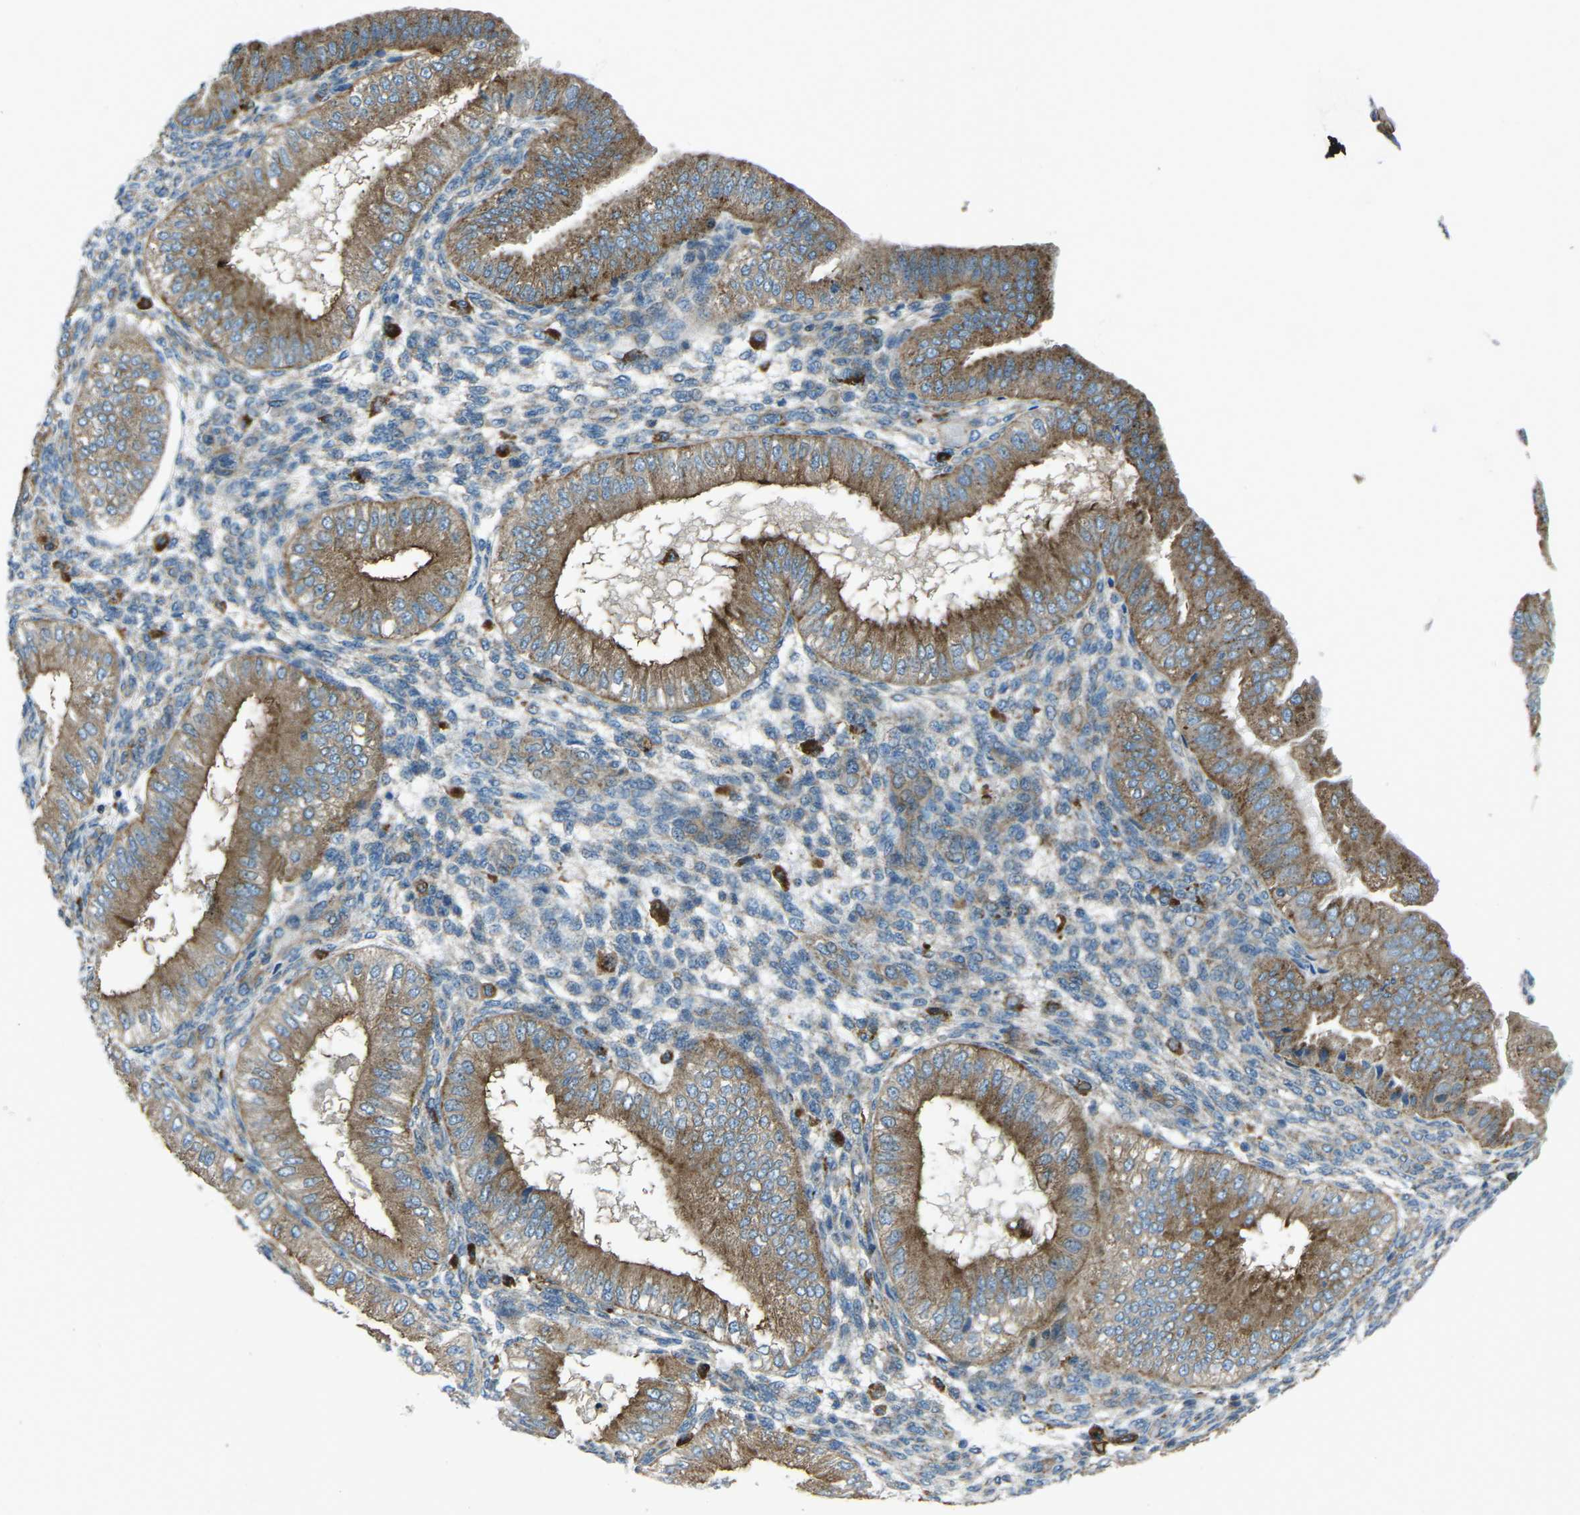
{"staining": {"intensity": "weak", "quantity": "25%-75%", "location": "cytoplasmic/membranous"}, "tissue": "endometrium", "cell_type": "Cells in endometrial stroma", "image_type": "normal", "snomed": [{"axis": "morphology", "description": "Normal tissue, NOS"}, {"axis": "topography", "description": "Endometrium"}], "caption": "High-magnification brightfield microscopy of normal endometrium stained with DAB (3,3'-diaminobenzidine) (brown) and counterstained with hematoxylin (blue). cells in endometrial stroma exhibit weak cytoplasmic/membranous staining is identified in about25%-75% of cells. (DAB = brown stain, brightfield microscopy at high magnification).", "gene": "CDK17", "patient": {"sex": "female", "age": 39}}